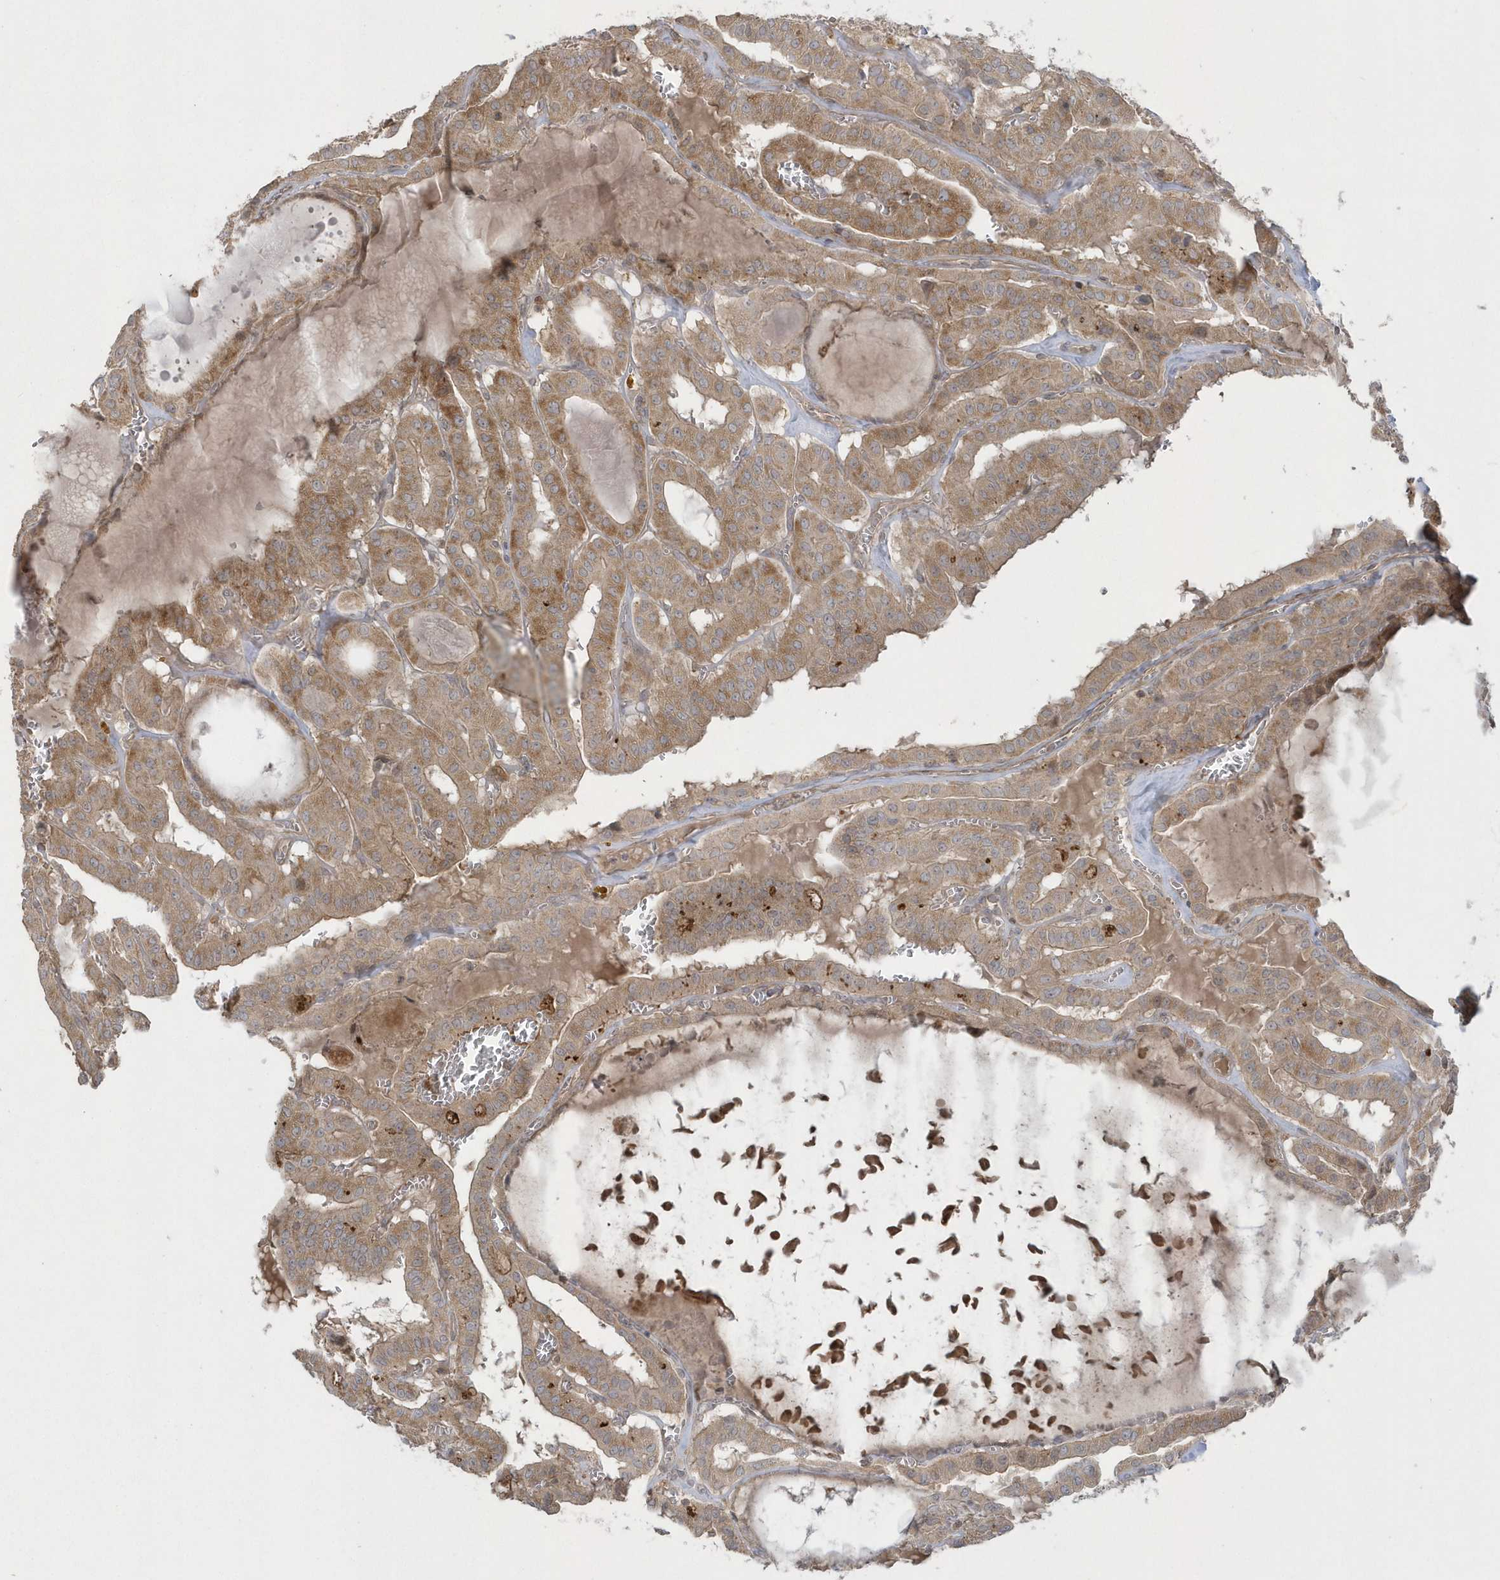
{"staining": {"intensity": "moderate", "quantity": ">75%", "location": "cytoplasmic/membranous"}, "tissue": "thyroid cancer", "cell_type": "Tumor cells", "image_type": "cancer", "snomed": [{"axis": "morphology", "description": "Papillary adenocarcinoma, NOS"}, {"axis": "topography", "description": "Thyroid gland"}], "caption": "This micrograph displays immunohistochemistry staining of thyroid papillary adenocarcinoma, with medium moderate cytoplasmic/membranous expression in about >75% of tumor cells.", "gene": "ARMC8", "patient": {"sex": "male", "age": 52}}